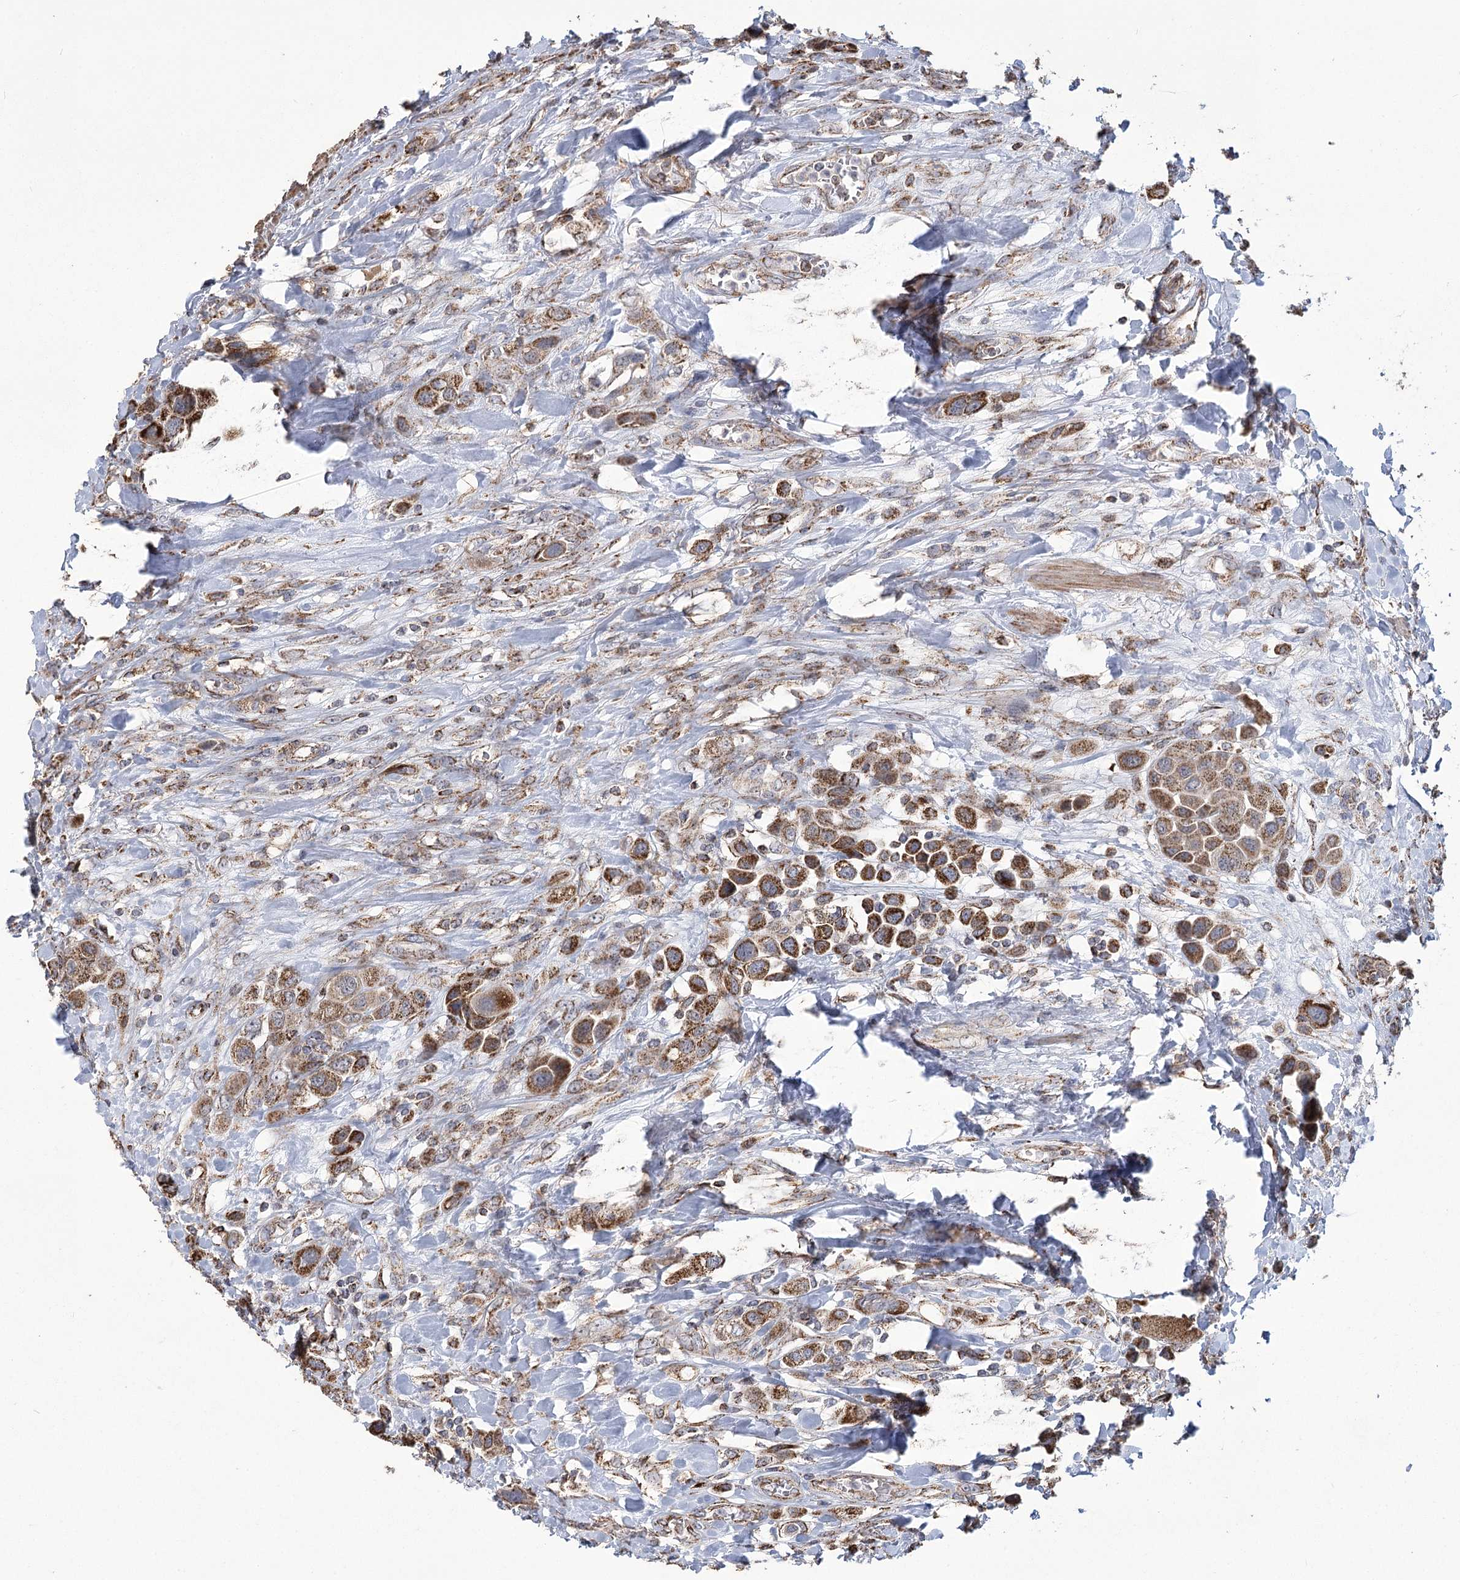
{"staining": {"intensity": "strong", "quantity": ">75%", "location": "cytoplasmic/membranous"}, "tissue": "urothelial cancer", "cell_type": "Tumor cells", "image_type": "cancer", "snomed": [{"axis": "morphology", "description": "Urothelial carcinoma, High grade"}, {"axis": "topography", "description": "Urinary bladder"}], "caption": "Strong cytoplasmic/membranous positivity for a protein is present in approximately >75% of tumor cells of urothelial cancer using immunohistochemistry (IHC).", "gene": "RANBP3L", "patient": {"sex": "male", "age": 50}}